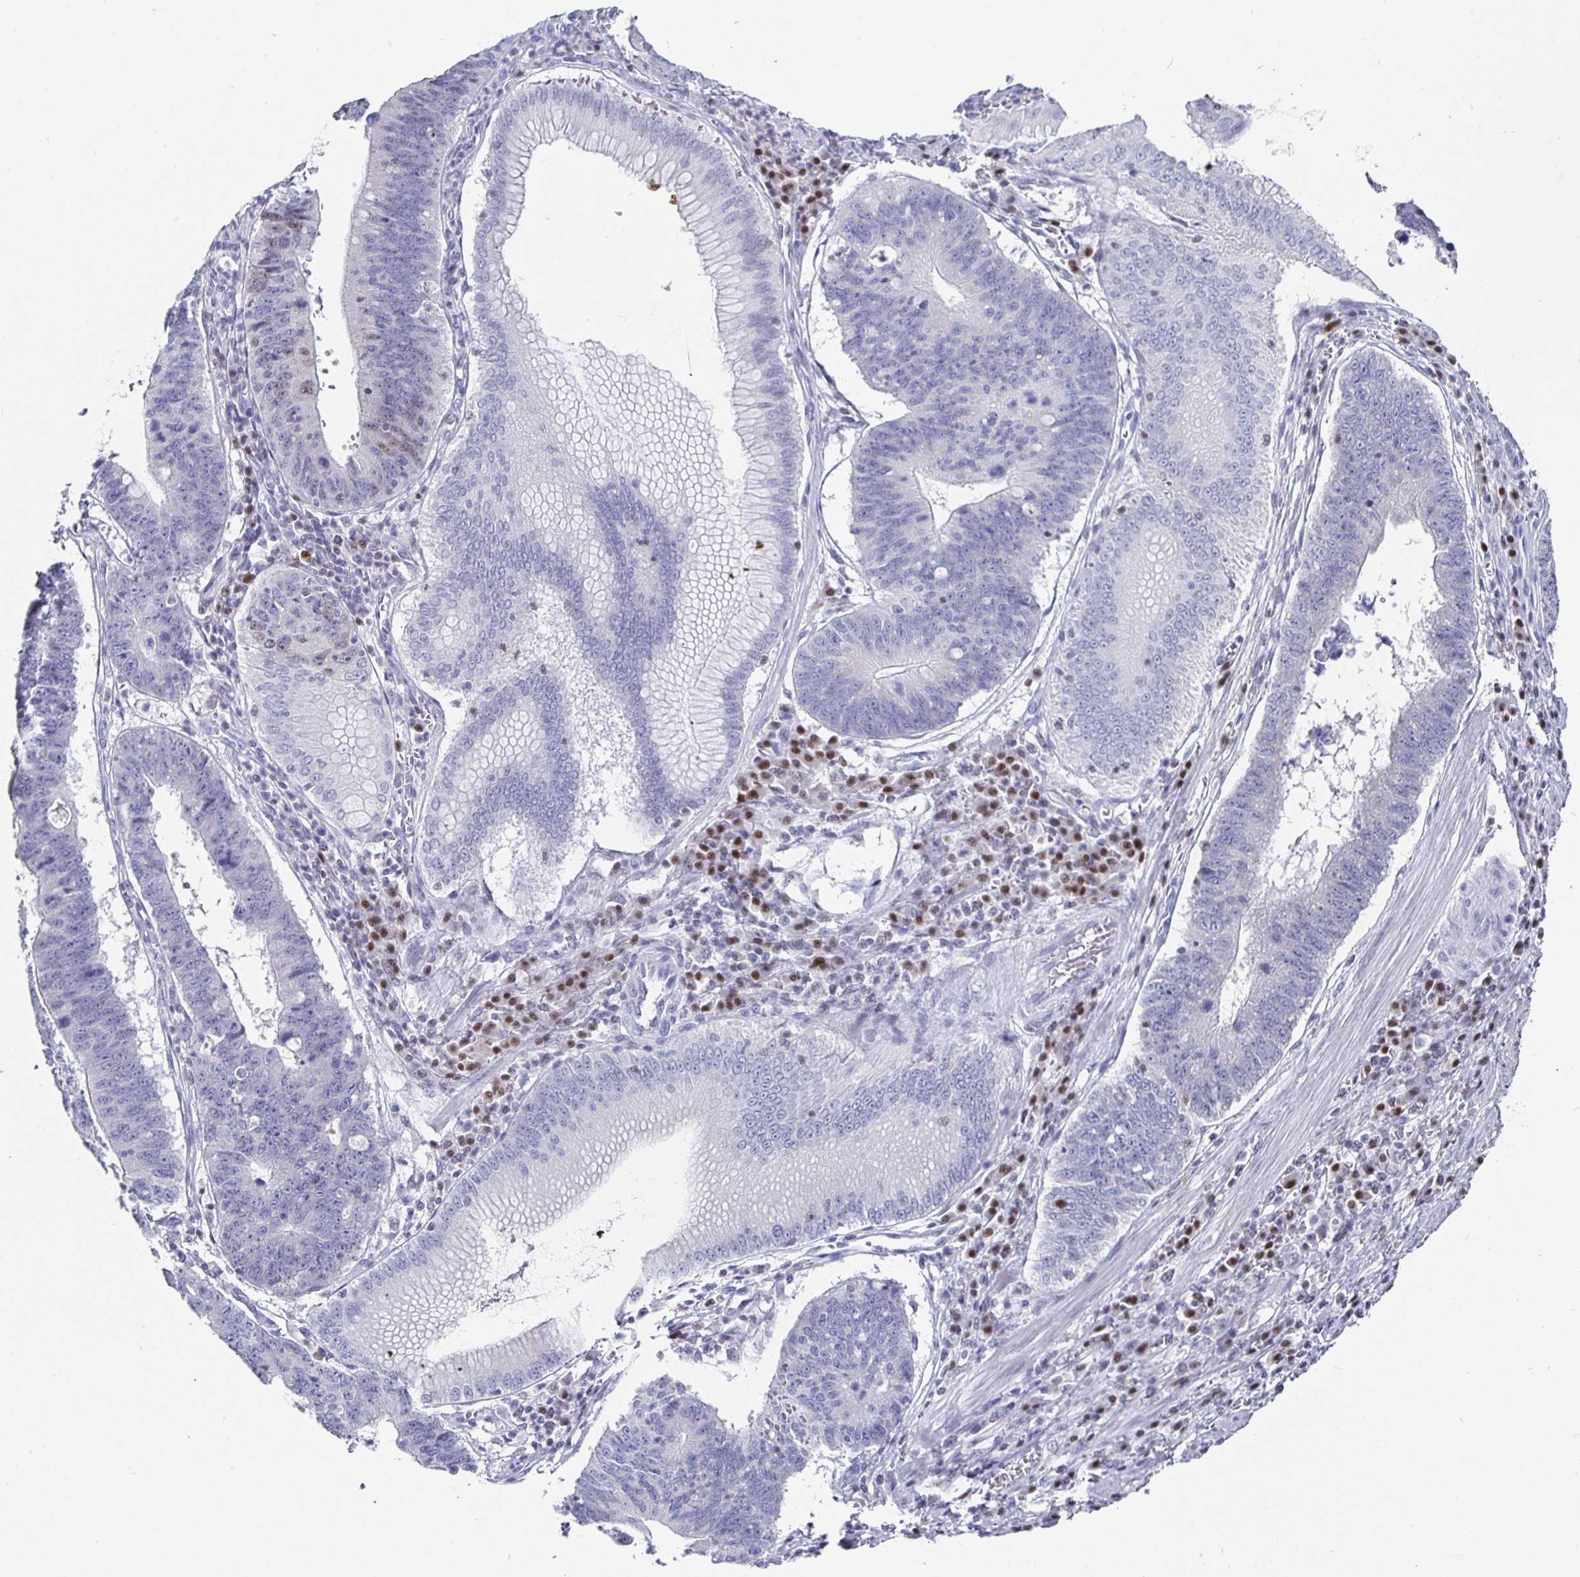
{"staining": {"intensity": "negative", "quantity": "none", "location": "none"}, "tissue": "stomach cancer", "cell_type": "Tumor cells", "image_type": "cancer", "snomed": [{"axis": "morphology", "description": "Adenocarcinoma, NOS"}, {"axis": "topography", "description": "Stomach"}], "caption": "Stomach adenocarcinoma stained for a protein using immunohistochemistry reveals no expression tumor cells.", "gene": "RUNX2", "patient": {"sex": "male", "age": 59}}